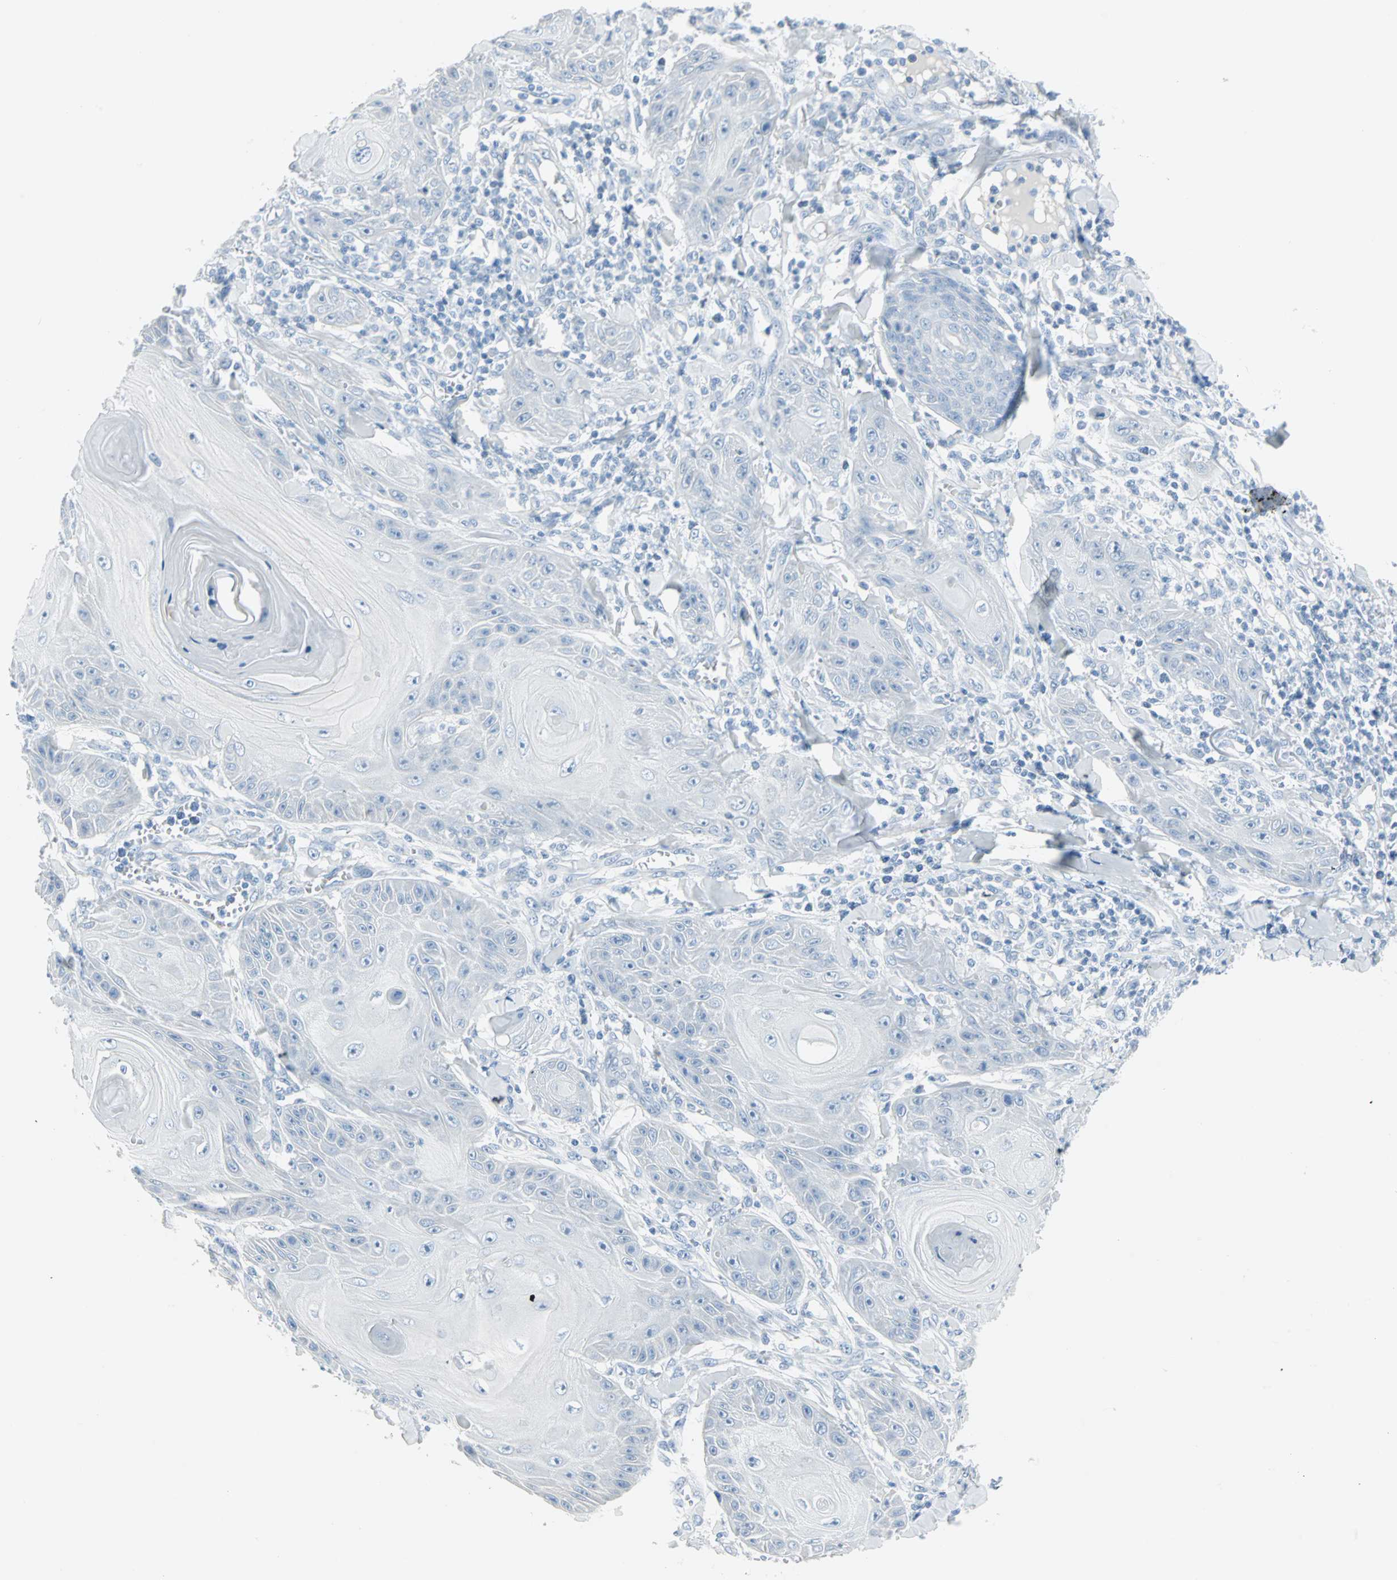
{"staining": {"intensity": "negative", "quantity": "none", "location": "none"}, "tissue": "skin cancer", "cell_type": "Tumor cells", "image_type": "cancer", "snomed": [{"axis": "morphology", "description": "Squamous cell carcinoma, NOS"}, {"axis": "topography", "description": "Skin"}], "caption": "This is an IHC image of human skin squamous cell carcinoma. There is no staining in tumor cells.", "gene": "STX1A", "patient": {"sex": "female", "age": 78}}